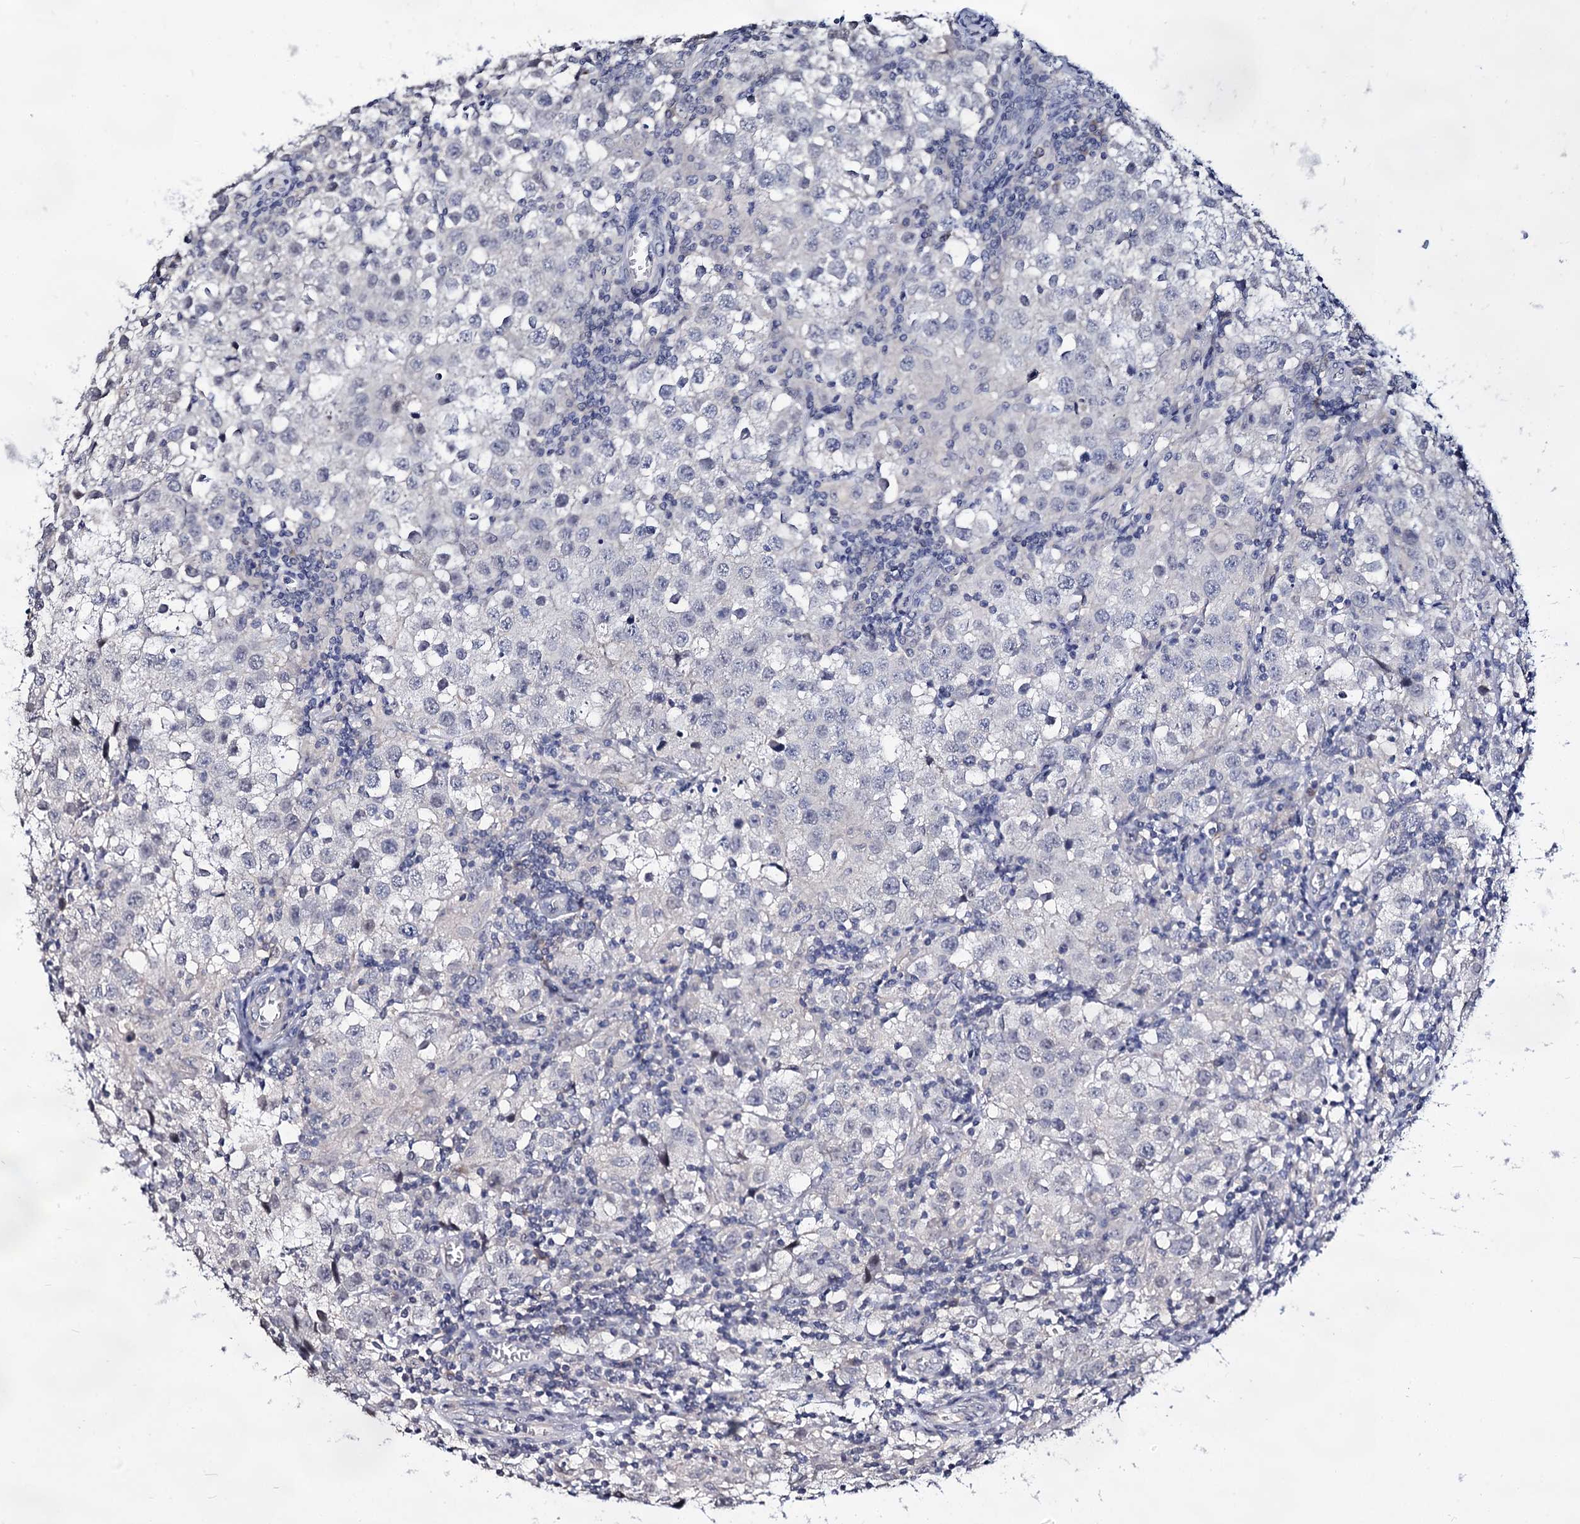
{"staining": {"intensity": "negative", "quantity": "none", "location": "none"}, "tissue": "testis cancer", "cell_type": "Tumor cells", "image_type": "cancer", "snomed": [{"axis": "morphology", "description": "Seminoma, NOS"}, {"axis": "morphology", "description": "Carcinoma, Embryonal, NOS"}, {"axis": "topography", "description": "Testis"}], "caption": "Histopathology image shows no protein positivity in tumor cells of testis cancer (seminoma) tissue.", "gene": "ARFIP2", "patient": {"sex": "male", "age": 43}}